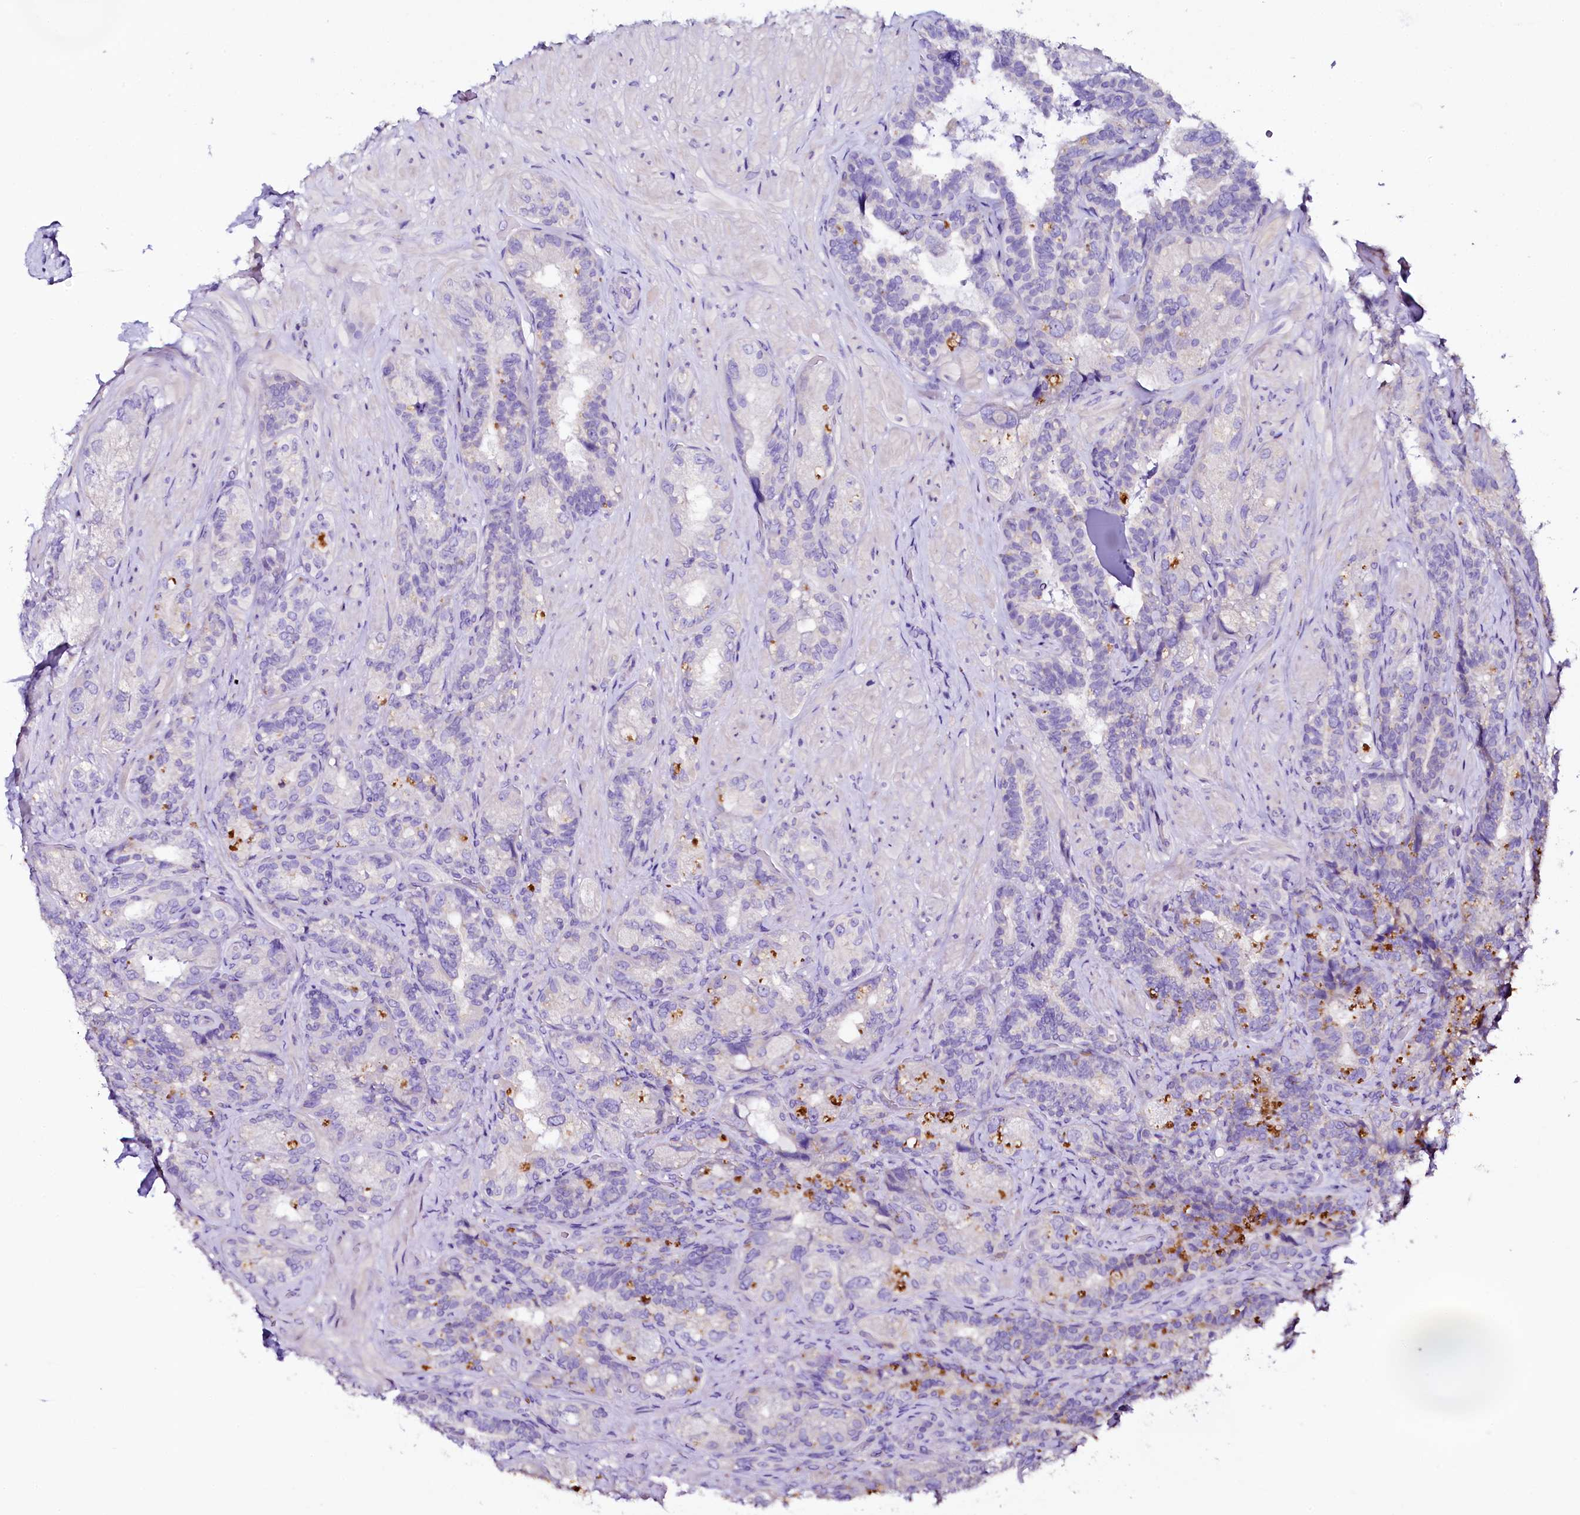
{"staining": {"intensity": "negative", "quantity": "none", "location": "none"}, "tissue": "seminal vesicle", "cell_type": "Glandular cells", "image_type": "normal", "snomed": [{"axis": "morphology", "description": "Normal tissue, NOS"}, {"axis": "topography", "description": "Prostate and seminal vesicle, NOS"}, {"axis": "topography", "description": "Prostate"}, {"axis": "topography", "description": "Seminal veicle"}], "caption": "Immunohistochemistry (IHC) photomicrograph of benign seminal vesicle: human seminal vesicle stained with DAB exhibits no significant protein staining in glandular cells.", "gene": "NAA16", "patient": {"sex": "male", "age": 67}}